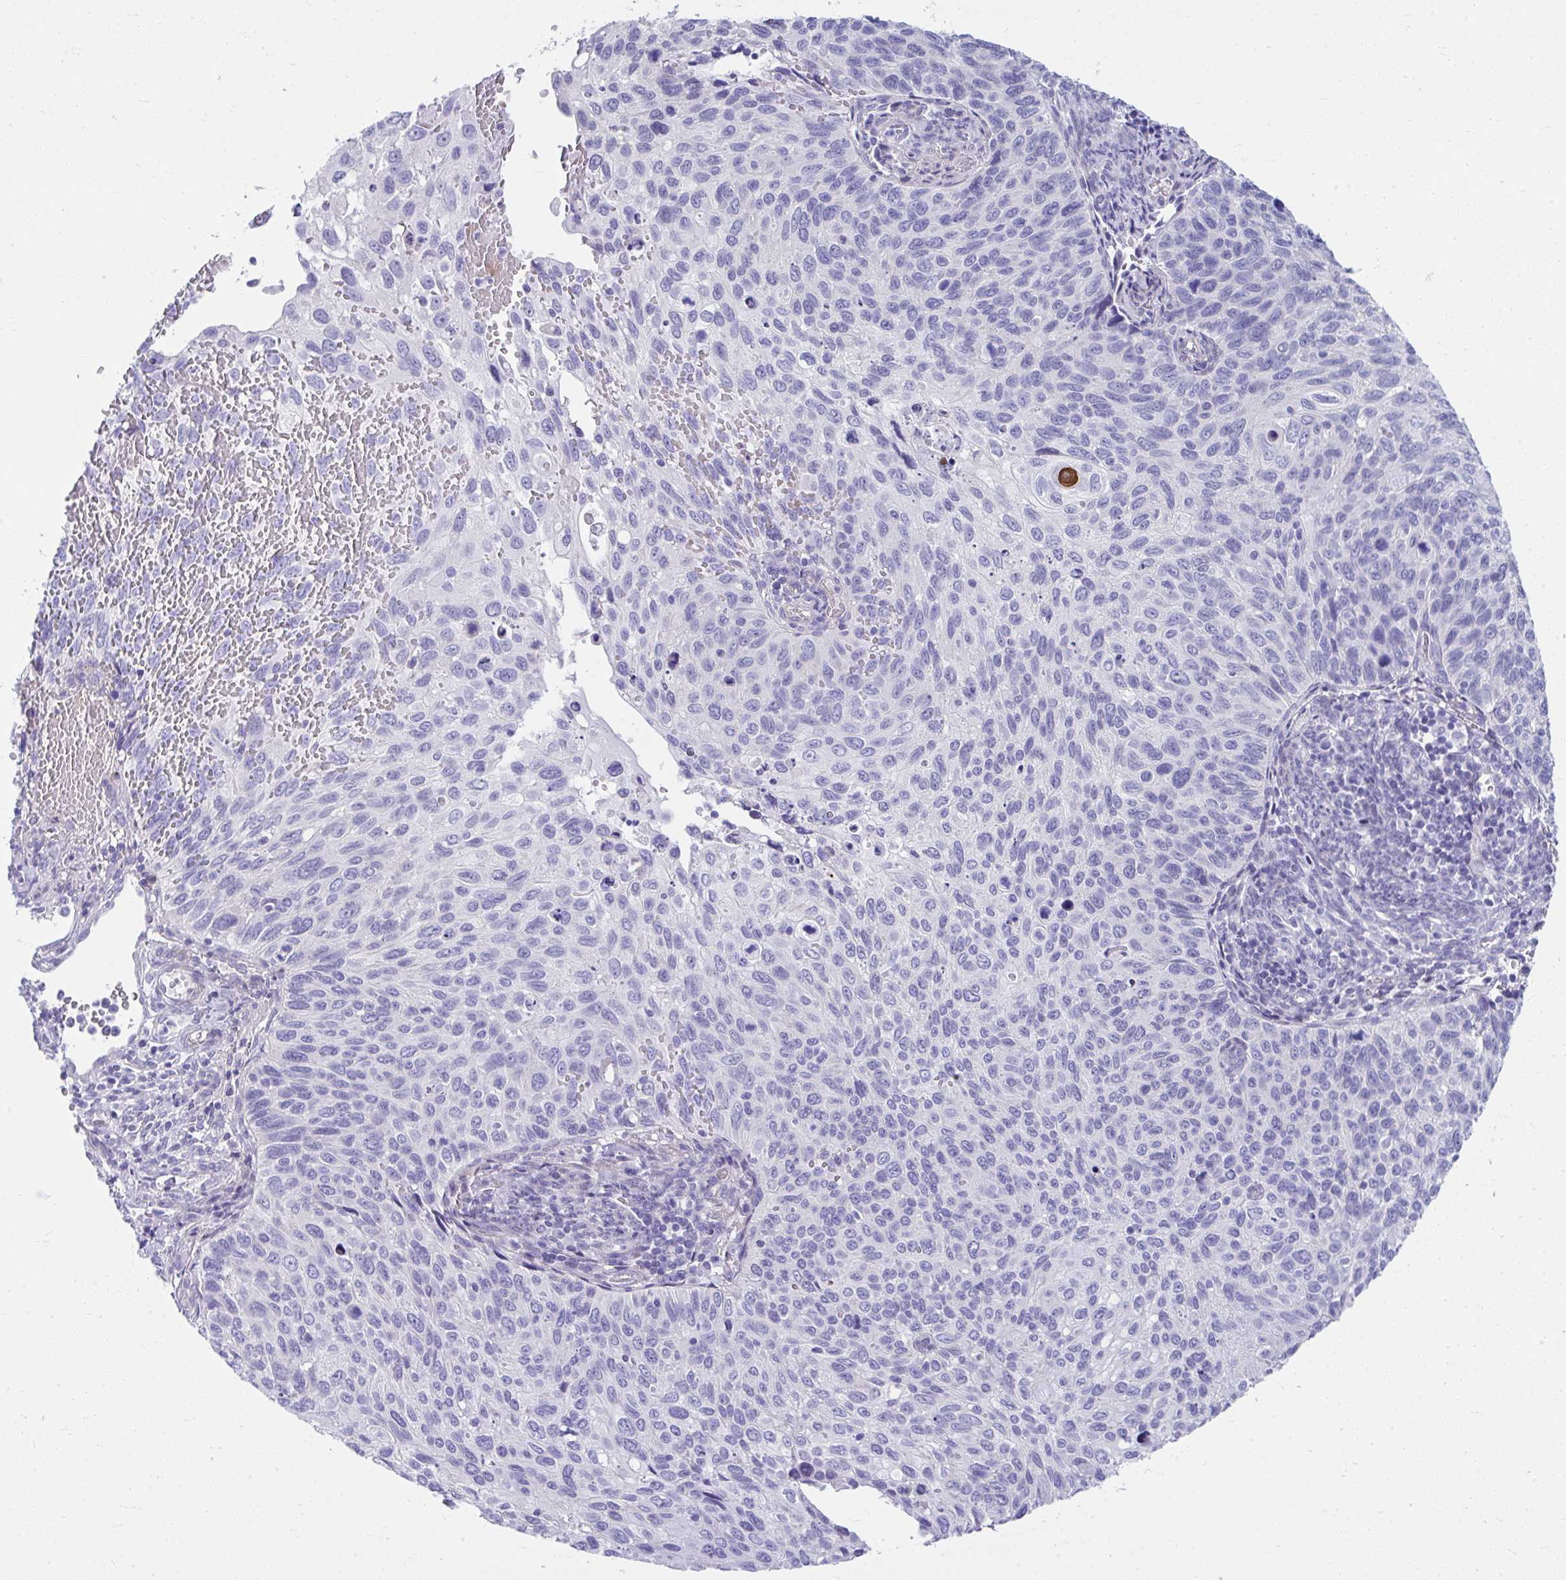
{"staining": {"intensity": "negative", "quantity": "none", "location": "none"}, "tissue": "cervical cancer", "cell_type": "Tumor cells", "image_type": "cancer", "snomed": [{"axis": "morphology", "description": "Squamous cell carcinoma, NOS"}, {"axis": "topography", "description": "Cervix"}], "caption": "Protein analysis of squamous cell carcinoma (cervical) shows no significant positivity in tumor cells.", "gene": "ISL1", "patient": {"sex": "female", "age": 70}}